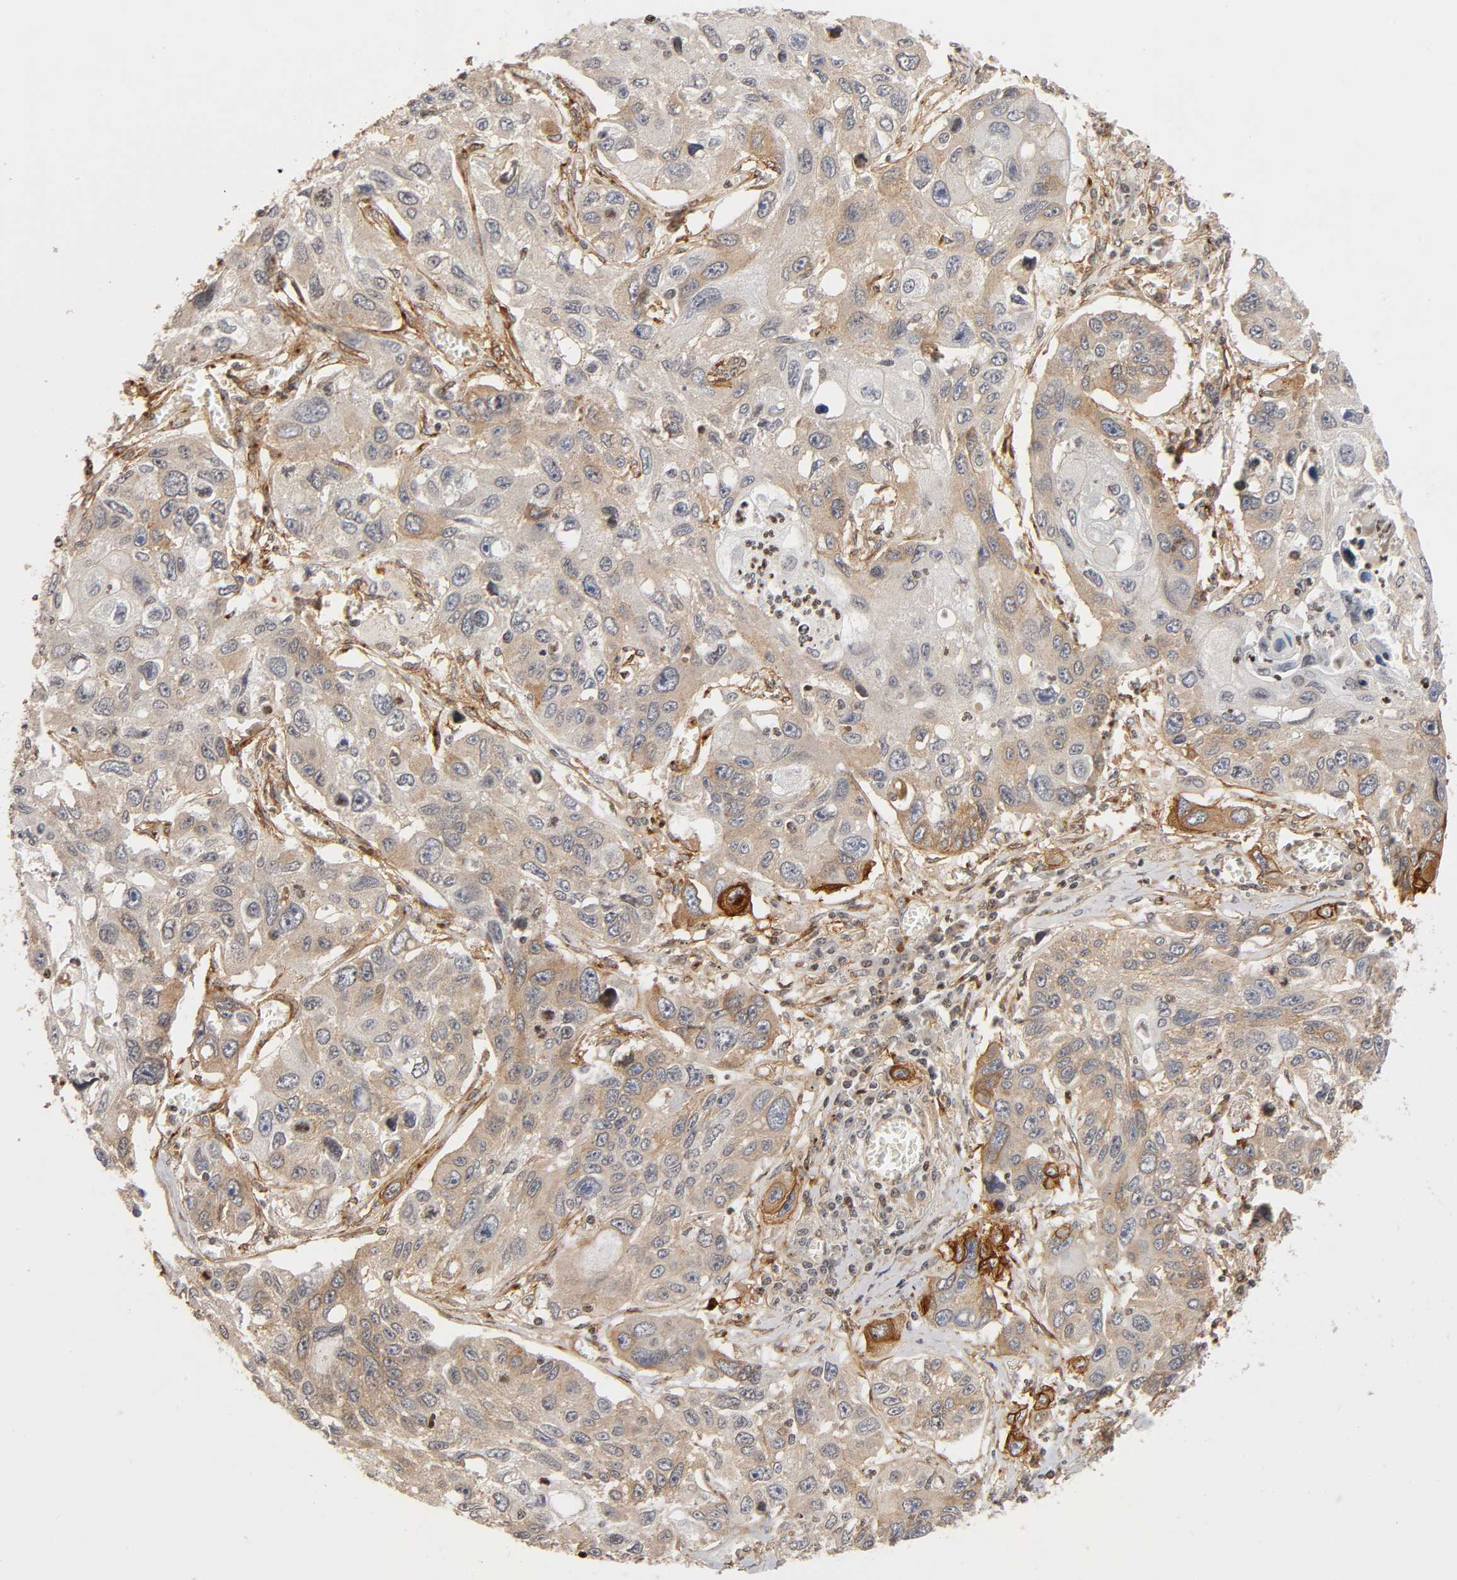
{"staining": {"intensity": "weak", "quantity": "<25%", "location": "cytoplasmic/membranous"}, "tissue": "lung cancer", "cell_type": "Tumor cells", "image_type": "cancer", "snomed": [{"axis": "morphology", "description": "Squamous cell carcinoma, NOS"}, {"axis": "topography", "description": "Lung"}], "caption": "Tumor cells are negative for protein expression in human lung squamous cell carcinoma. (DAB IHC, high magnification).", "gene": "ITGAV", "patient": {"sex": "male", "age": 71}}